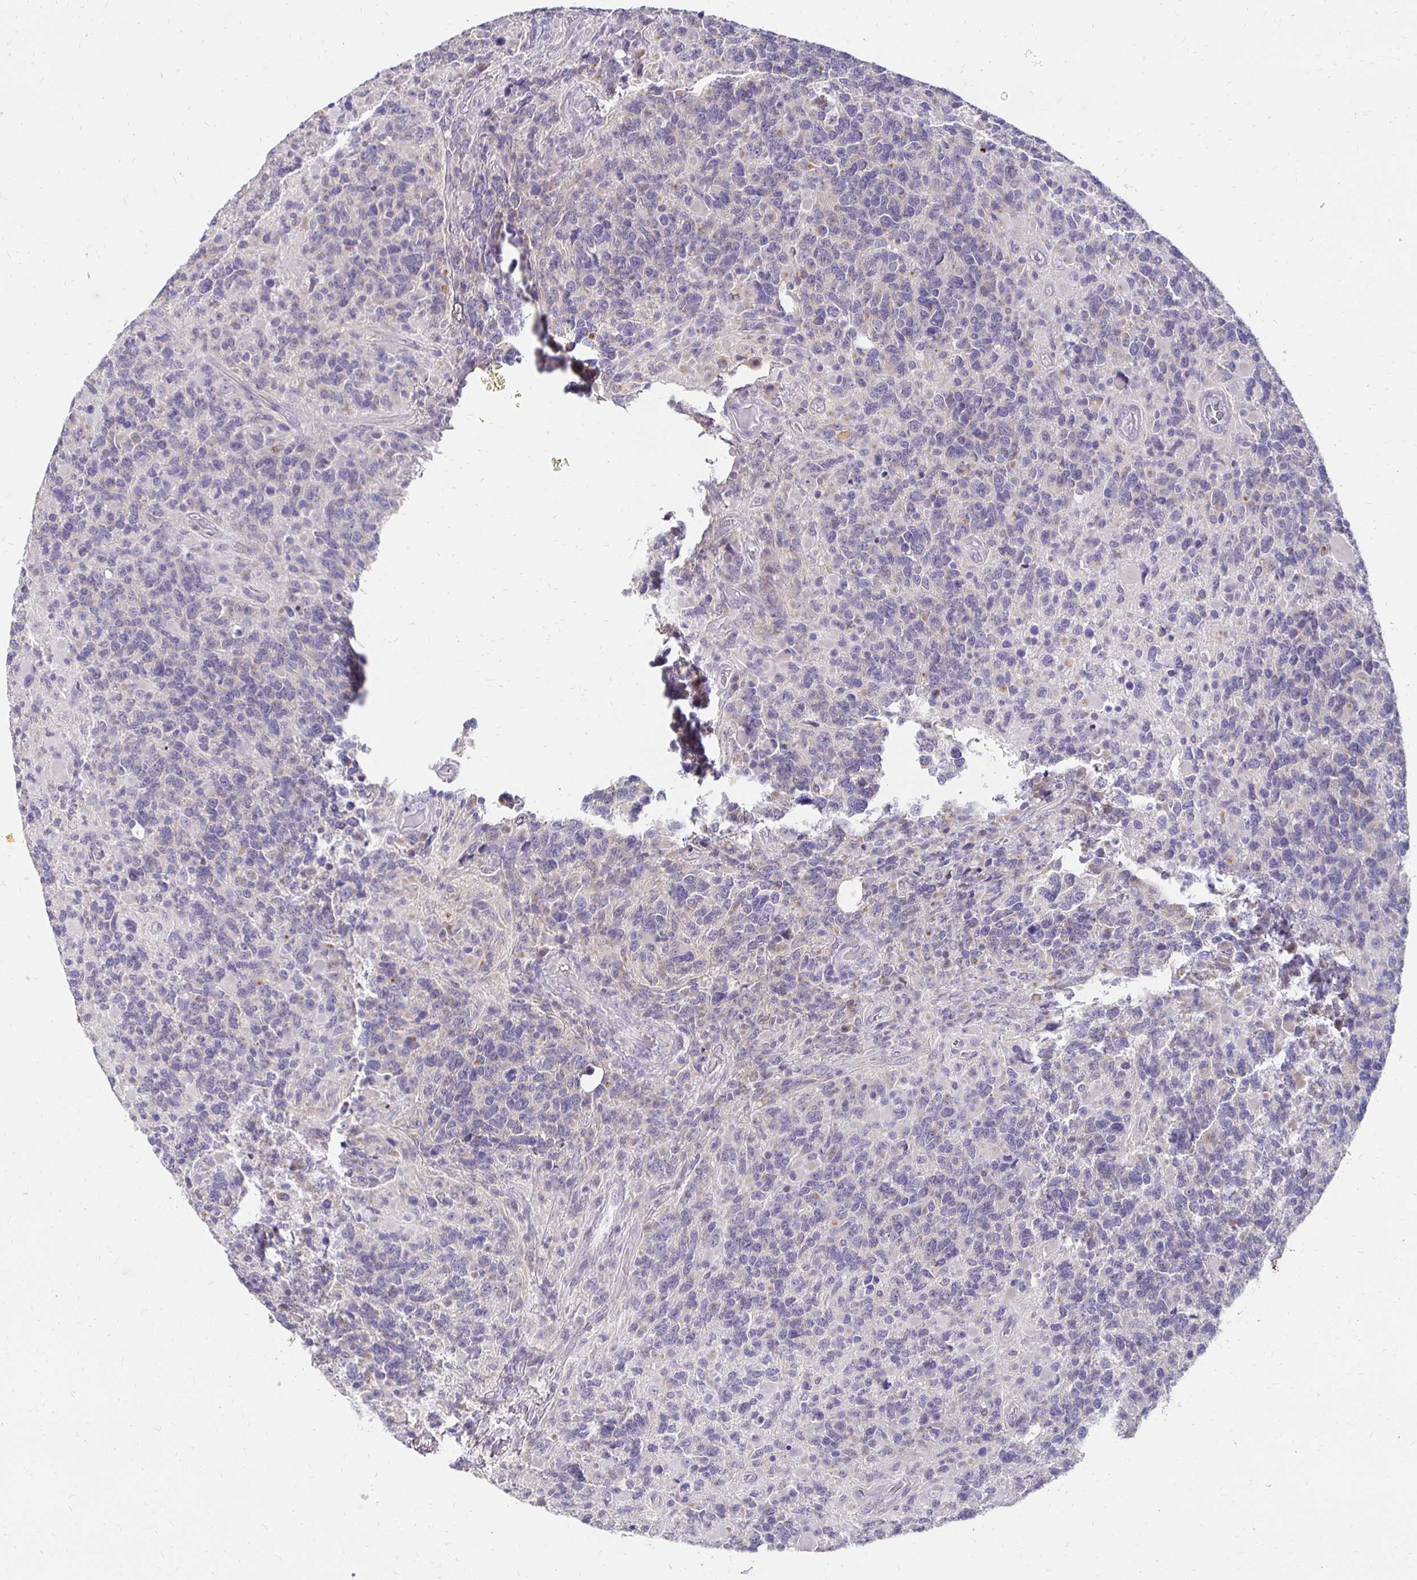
{"staining": {"intensity": "negative", "quantity": "none", "location": "none"}, "tissue": "glioma", "cell_type": "Tumor cells", "image_type": "cancer", "snomed": [{"axis": "morphology", "description": "Glioma, malignant, High grade"}, {"axis": "topography", "description": "Brain"}], "caption": "A high-resolution photomicrograph shows immunohistochemistry (IHC) staining of malignant glioma (high-grade), which shows no significant positivity in tumor cells. The staining is performed using DAB brown chromogen with nuclei counter-stained in using hematoxylin.", "gene": "GK2", "patient": {"sex": "female", "age": 40}}